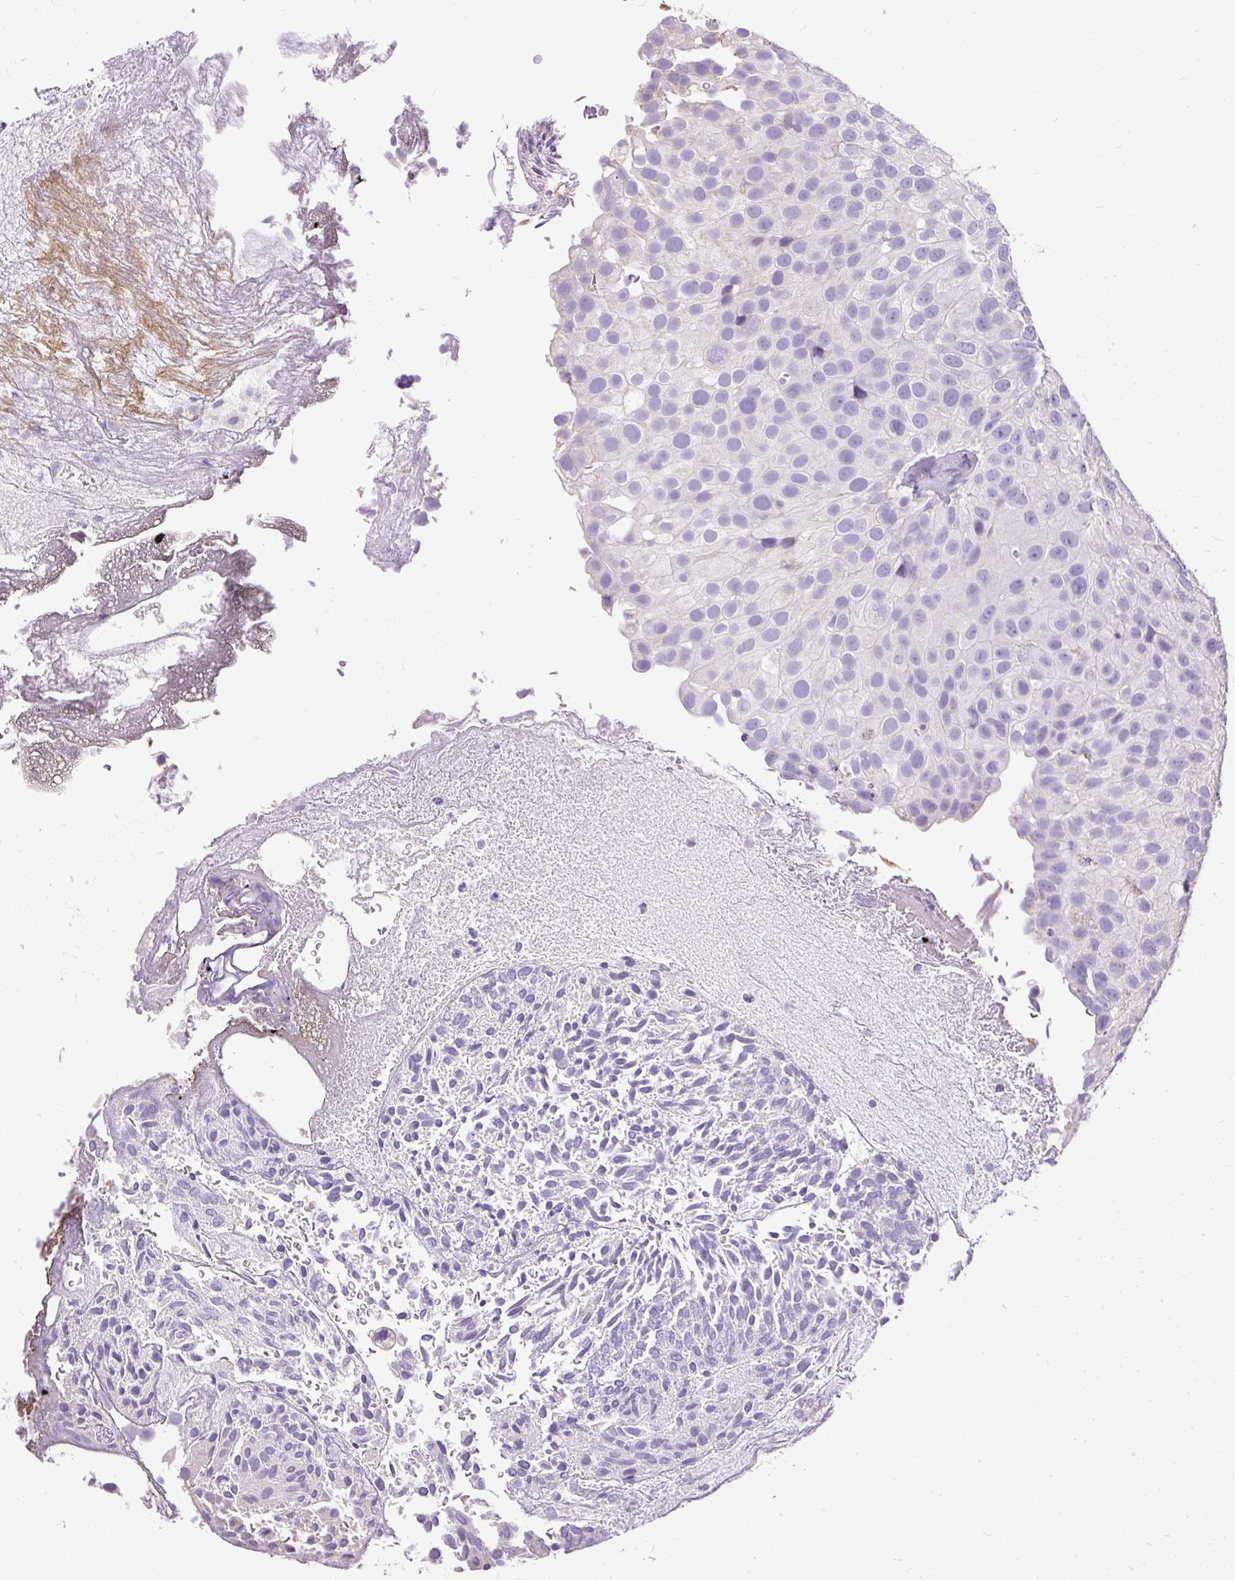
{"staining": {"intensity": "negative", "quantity": "none", "location": "none"}, "tissue": "urothelial cancer", "cell_type": "Tumor cells", "image_type": "cancer", "snomed": [{"axis": "morphology", "description": "Urothelial carcinoma, Low grade"}, {"axis": "topography", "description": "Urinary bladder"}], "caption": "High power microscopy photomicrograph of an IHC histopathology image of urothelial cancer, revealing no significant positivity in tumor cells.", "gene": "GBX1", "patient": {"sex": "male", "age": 78}}